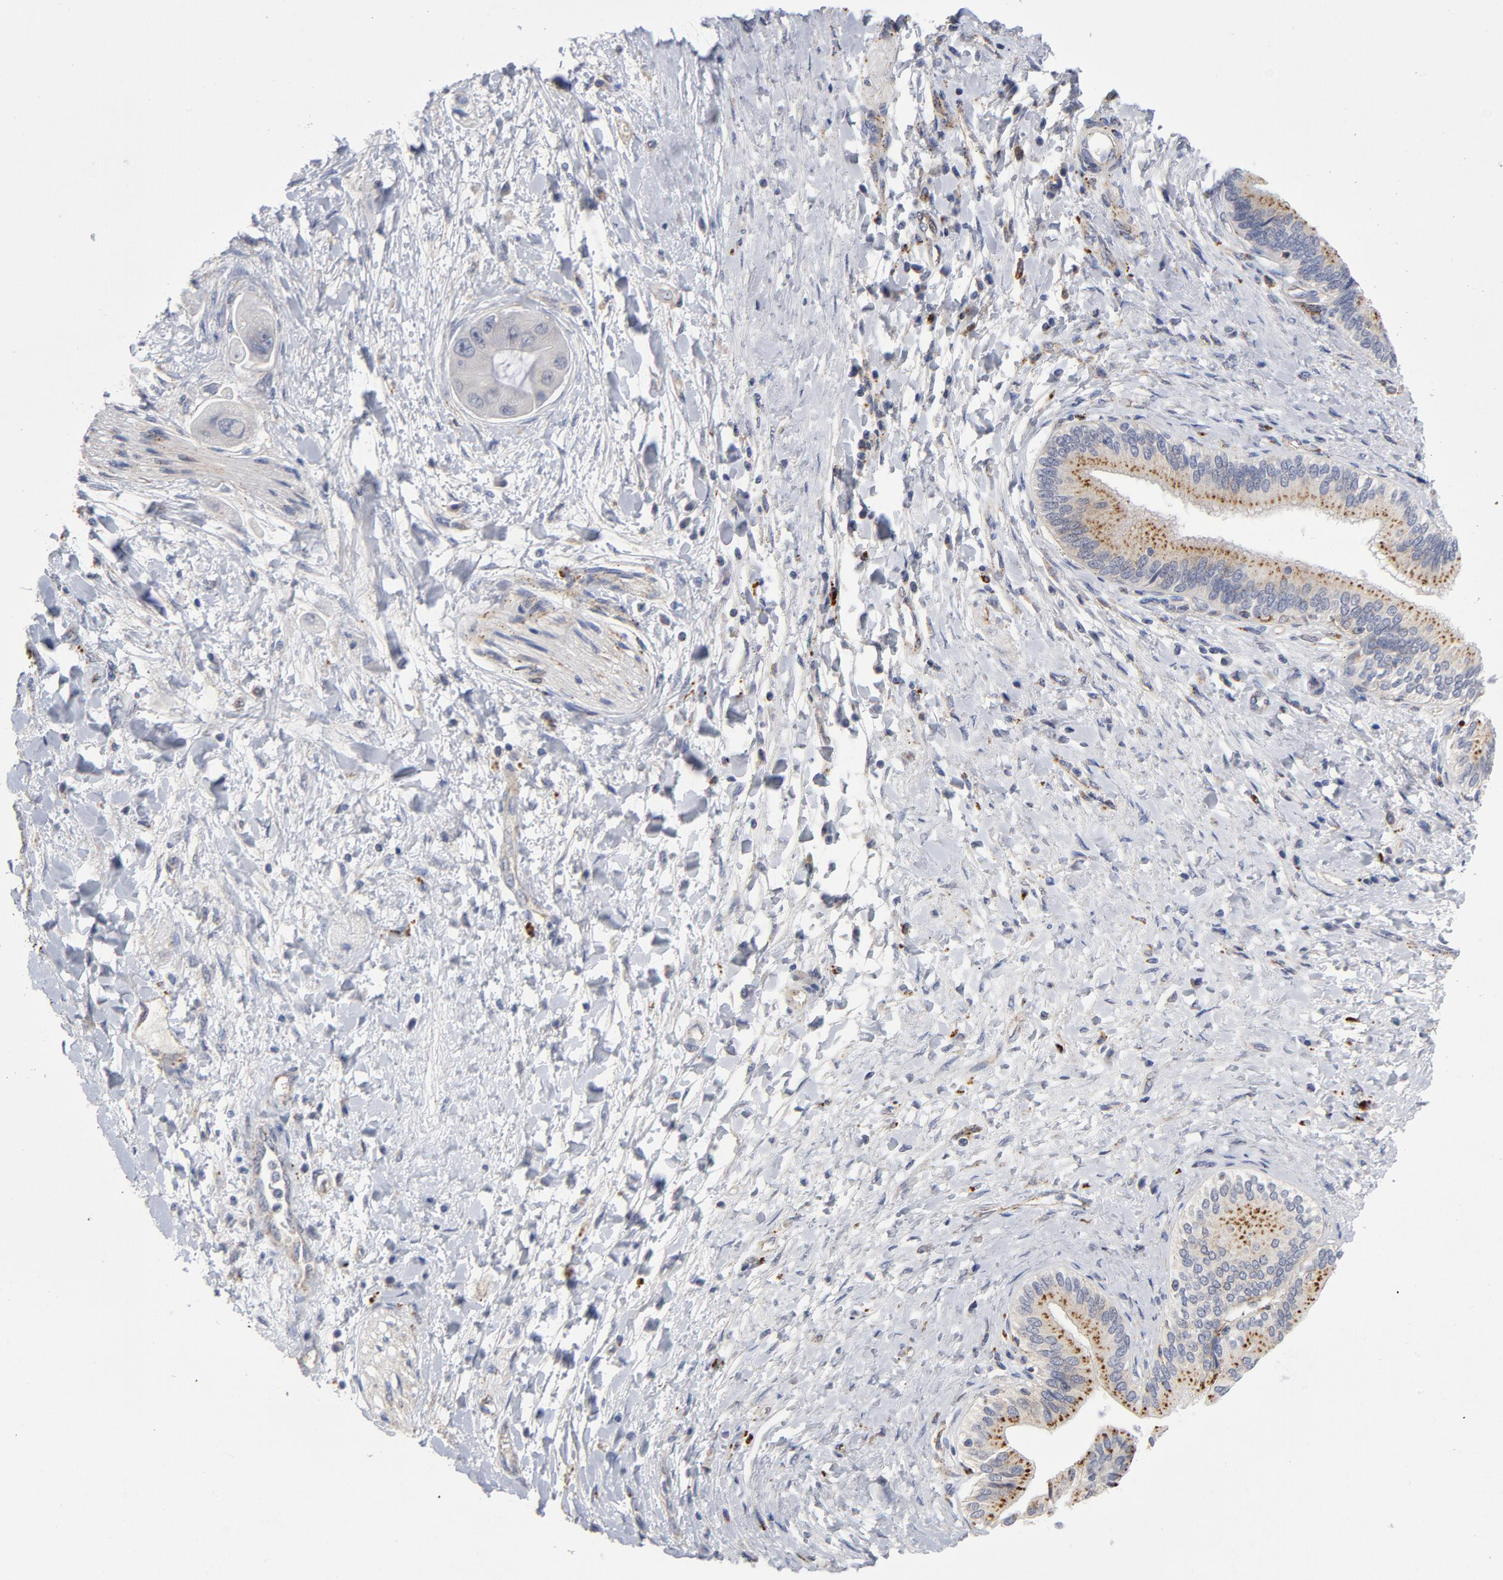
{"staining": {"intensity": "moderate", "quantity": ">75%", "location": "cytoplasmic/membranous"}, "tissue": "adipose tissue", "cell_type": "Adipocytes", "image_type": "normal", "snomed": [{"axis": "morphology", "description": "Normal tissue, NOS"}, {"axis": "morphology", "description": "Cholangiocarcinoma"}, {"axis": "topography", "description": "Liver"}, {"axis": "topography", "description": "Peripheral nerve tissue"}], "caption": "A micrograph of adipose tissue stained for a protein demonstrates moderate cytoplasmic/membranous brown staining in adipocytes. (DAB IHC with brightfield microscopy, high magnification).", "gene": "AKT2", "patient": {"sex": "male", "age": 50}}